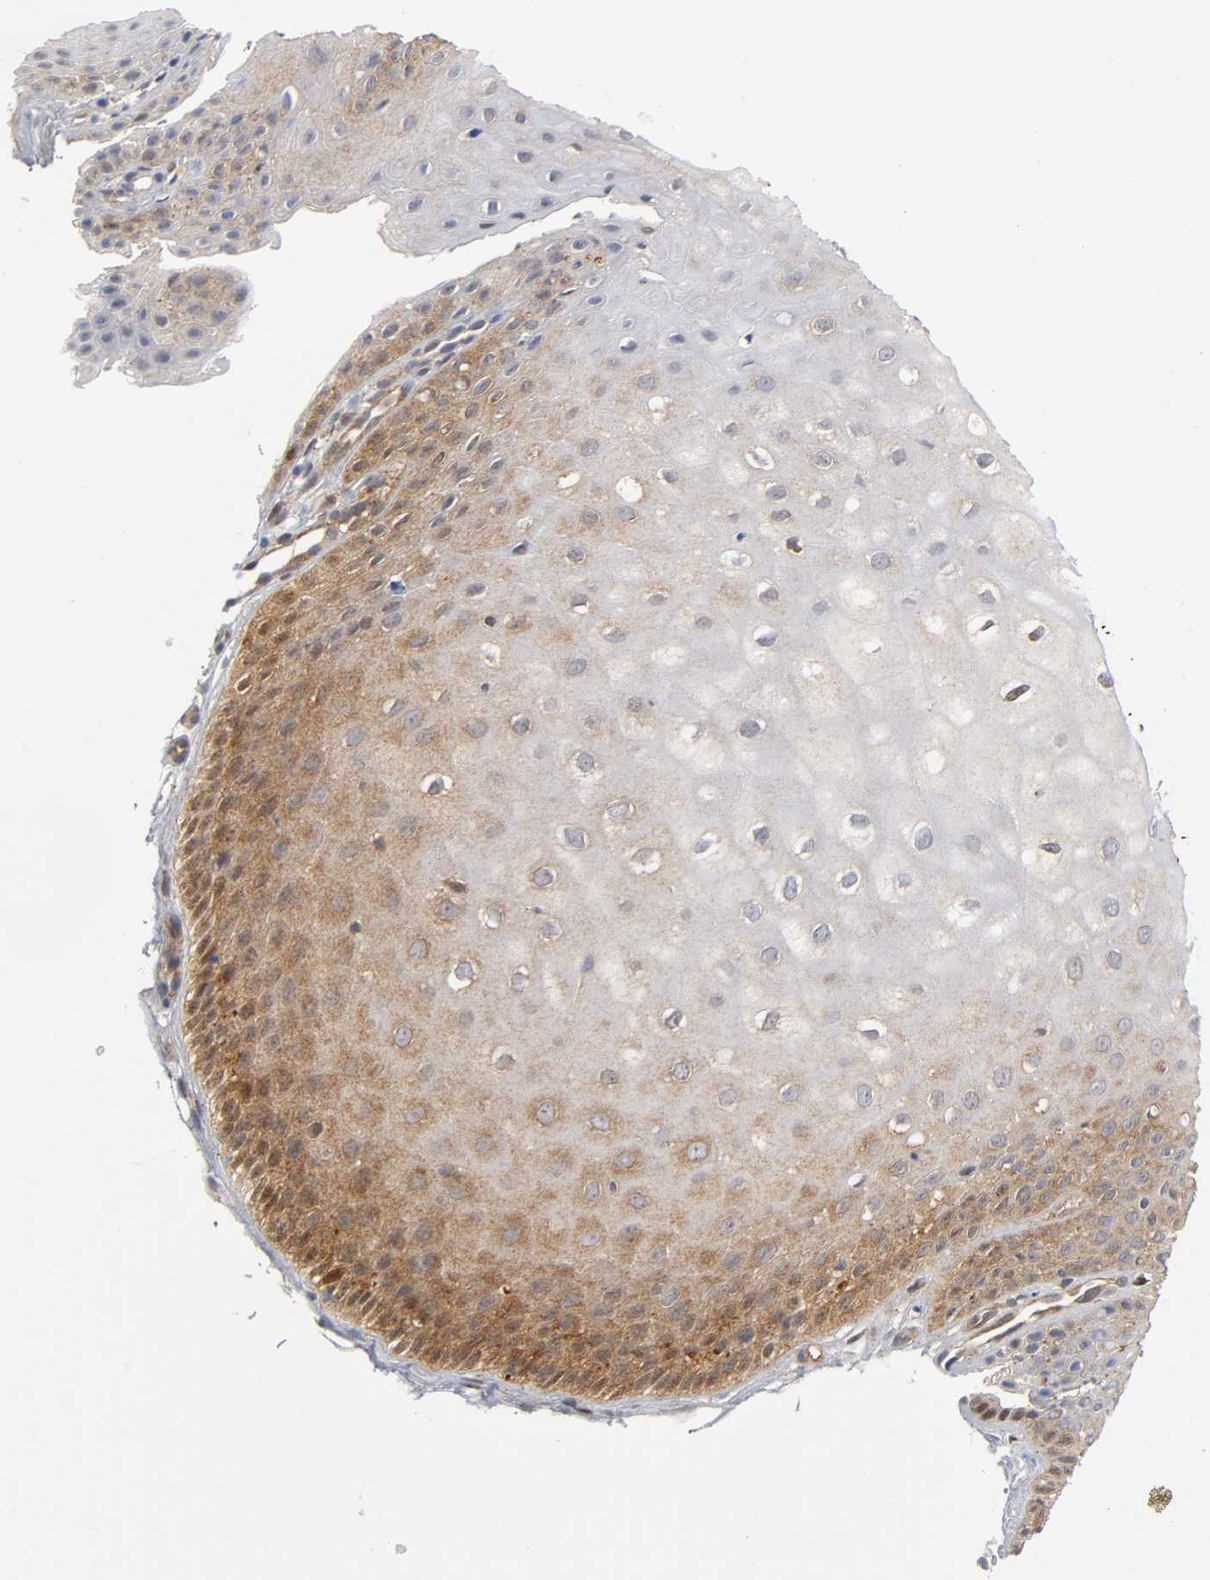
{"staining": {"intensity": "moderate", "quantity": ">75%", "location": "cytoplasmic/membranous"}, "tissue": "cervix", "cell_type": "Glandular cells", "image_type": "normal", "snomed": [{"axis": "morphology", "description": "Normal tissue, NOS"}, {"axis": "topography", "description": "Cervix"}], "caption": "Immunohistochemistry (IHC) (DAB (3,3'-diaminobenzidine)) staining of benign human cervix reveals moderate cytoplasmic/membranous protein positivity in about >75% of glandular cells.", "gene": "PAFAH1B1", "patient": {"sex": "female", "age": 55}}